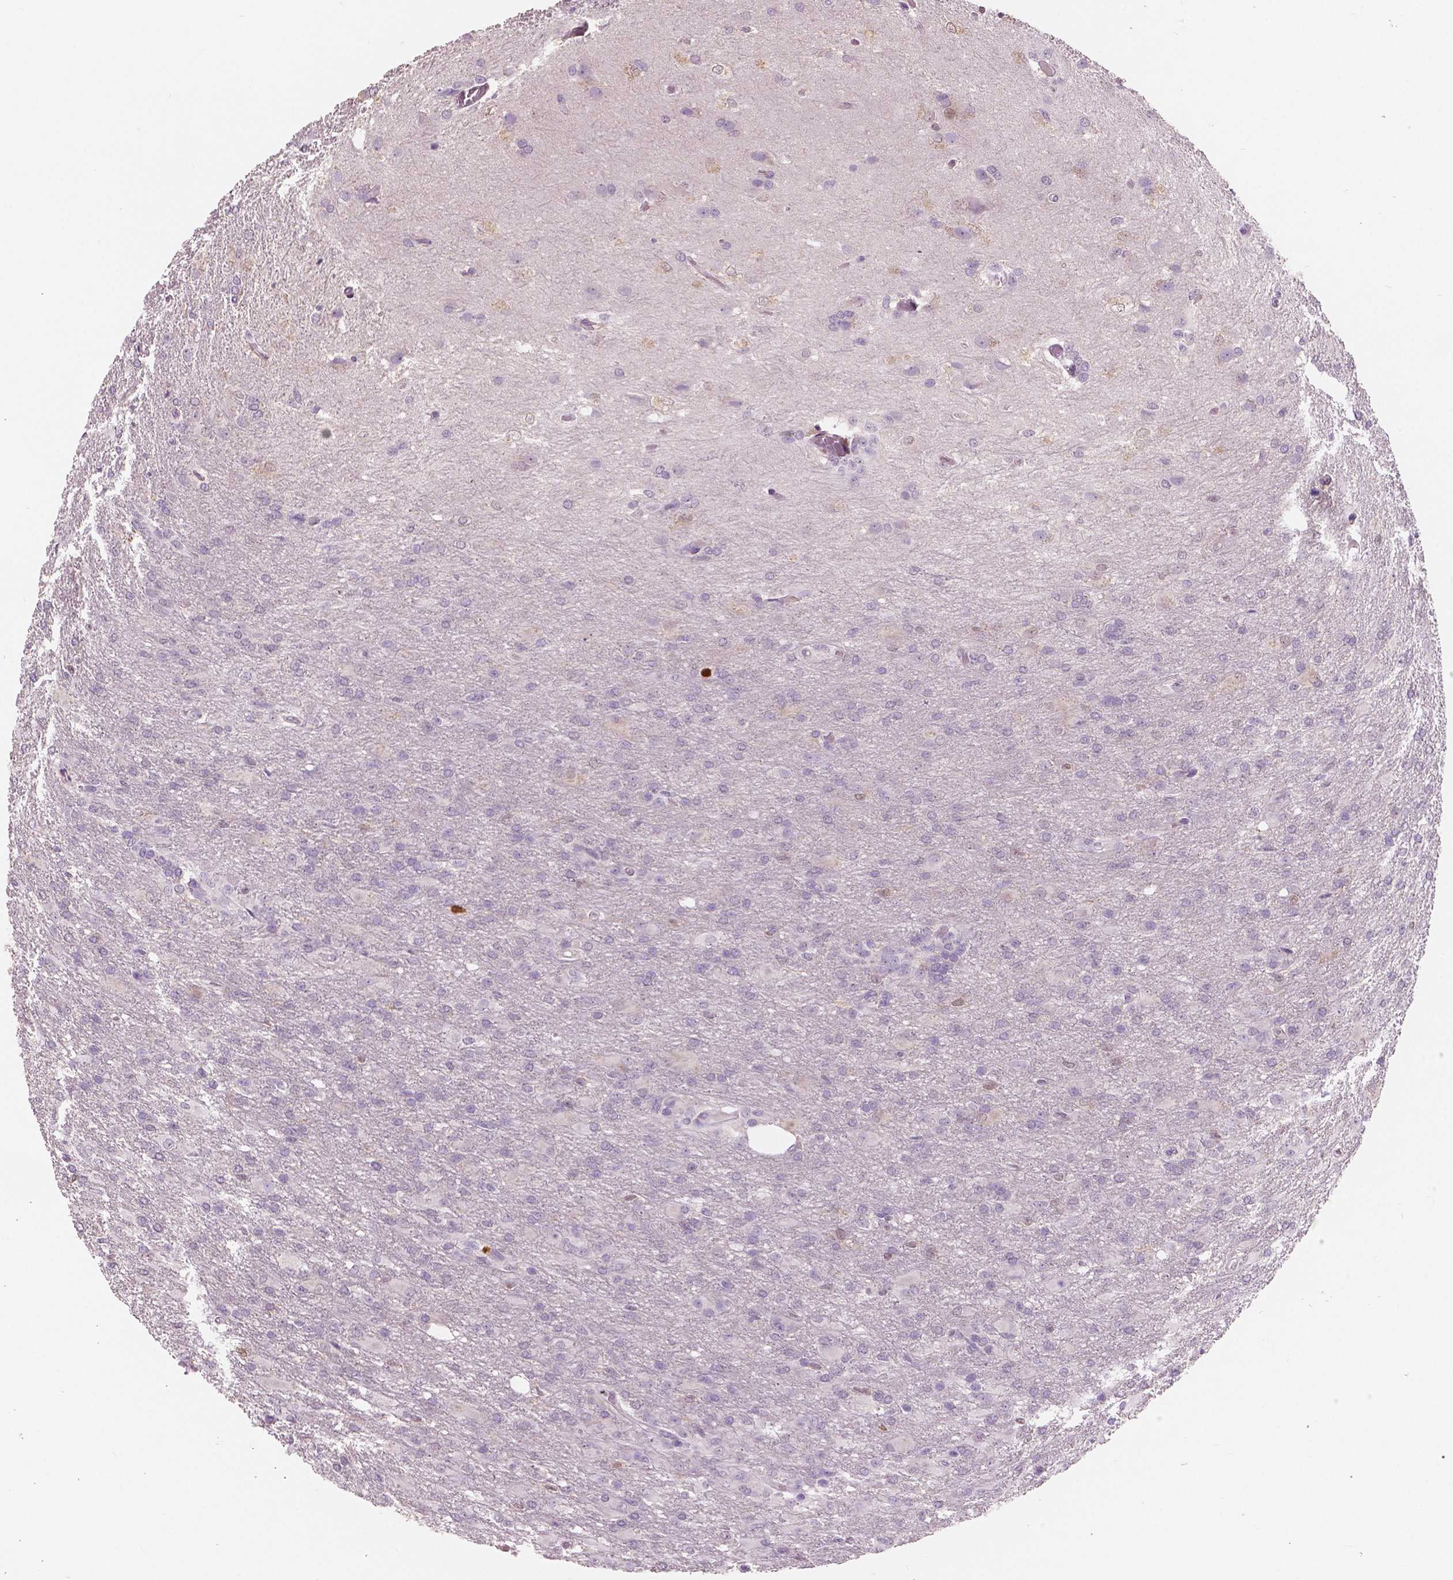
{"staining": {"intensity": "negative", "quantity": "none", "location": "none"}, "tissue": "glioma", "cell_type": "Tumor cells", "image_type": "cancer", "snomed": [{"axis": "morphology", "description": "Glioma, malignant, High grade"}, {"axis": "topography", "description": "Brain"}], "caption": "High magnification brightfield microscopy of malignant glioma (high-grade) stained with DAB (brown) and counterstained with hematoxylin (blue): tumor cells show no significant expression. (DAB IHC with hematoxylin counter stain).", "gene": "S100A4", "patient": {"sex": "male", "age": 68}}